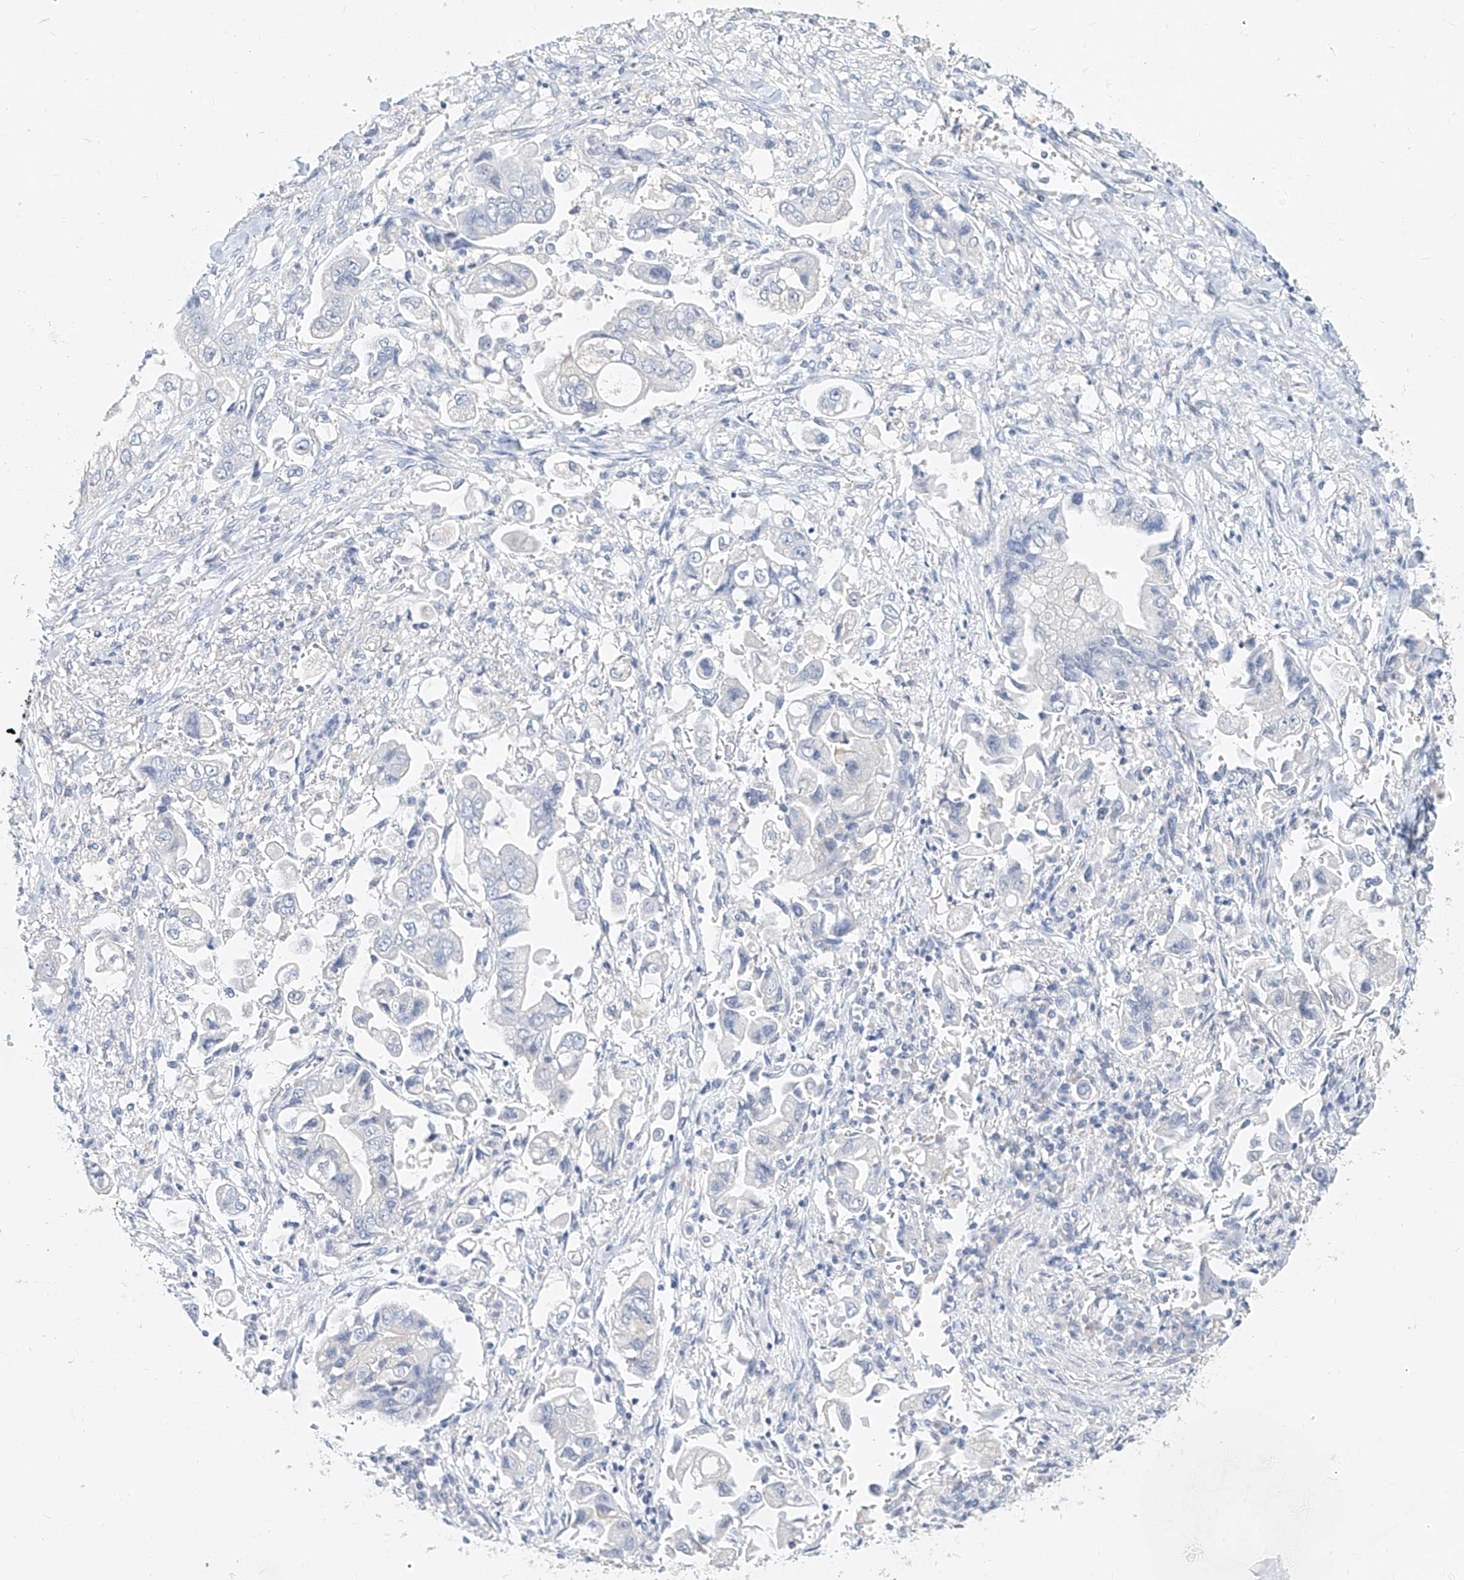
{"staining": {"intensity": "negative", "quantity": "none", "location": "none"}, "tissue": "stomach cancer", "cell_type": "Tumor cells", "image_type": "cancer", "snomed": [{"axis": "morphology", "description": "Adenocarcinoma, NOS"}, {"axis": "topography", "description": "Stomach"}], "caption": "DAB (3,3'-diaminobenzidine) immunohistochemical staining of adenocarcinoma (stomach) shows no significant expression in tumor cells. (Brightfield microscopy of DAB (3,3'-diaminobenzidine) IHC at high magnification).", "gene": "ZZEF1", "patient": {"sex": "male", "age": 62}}